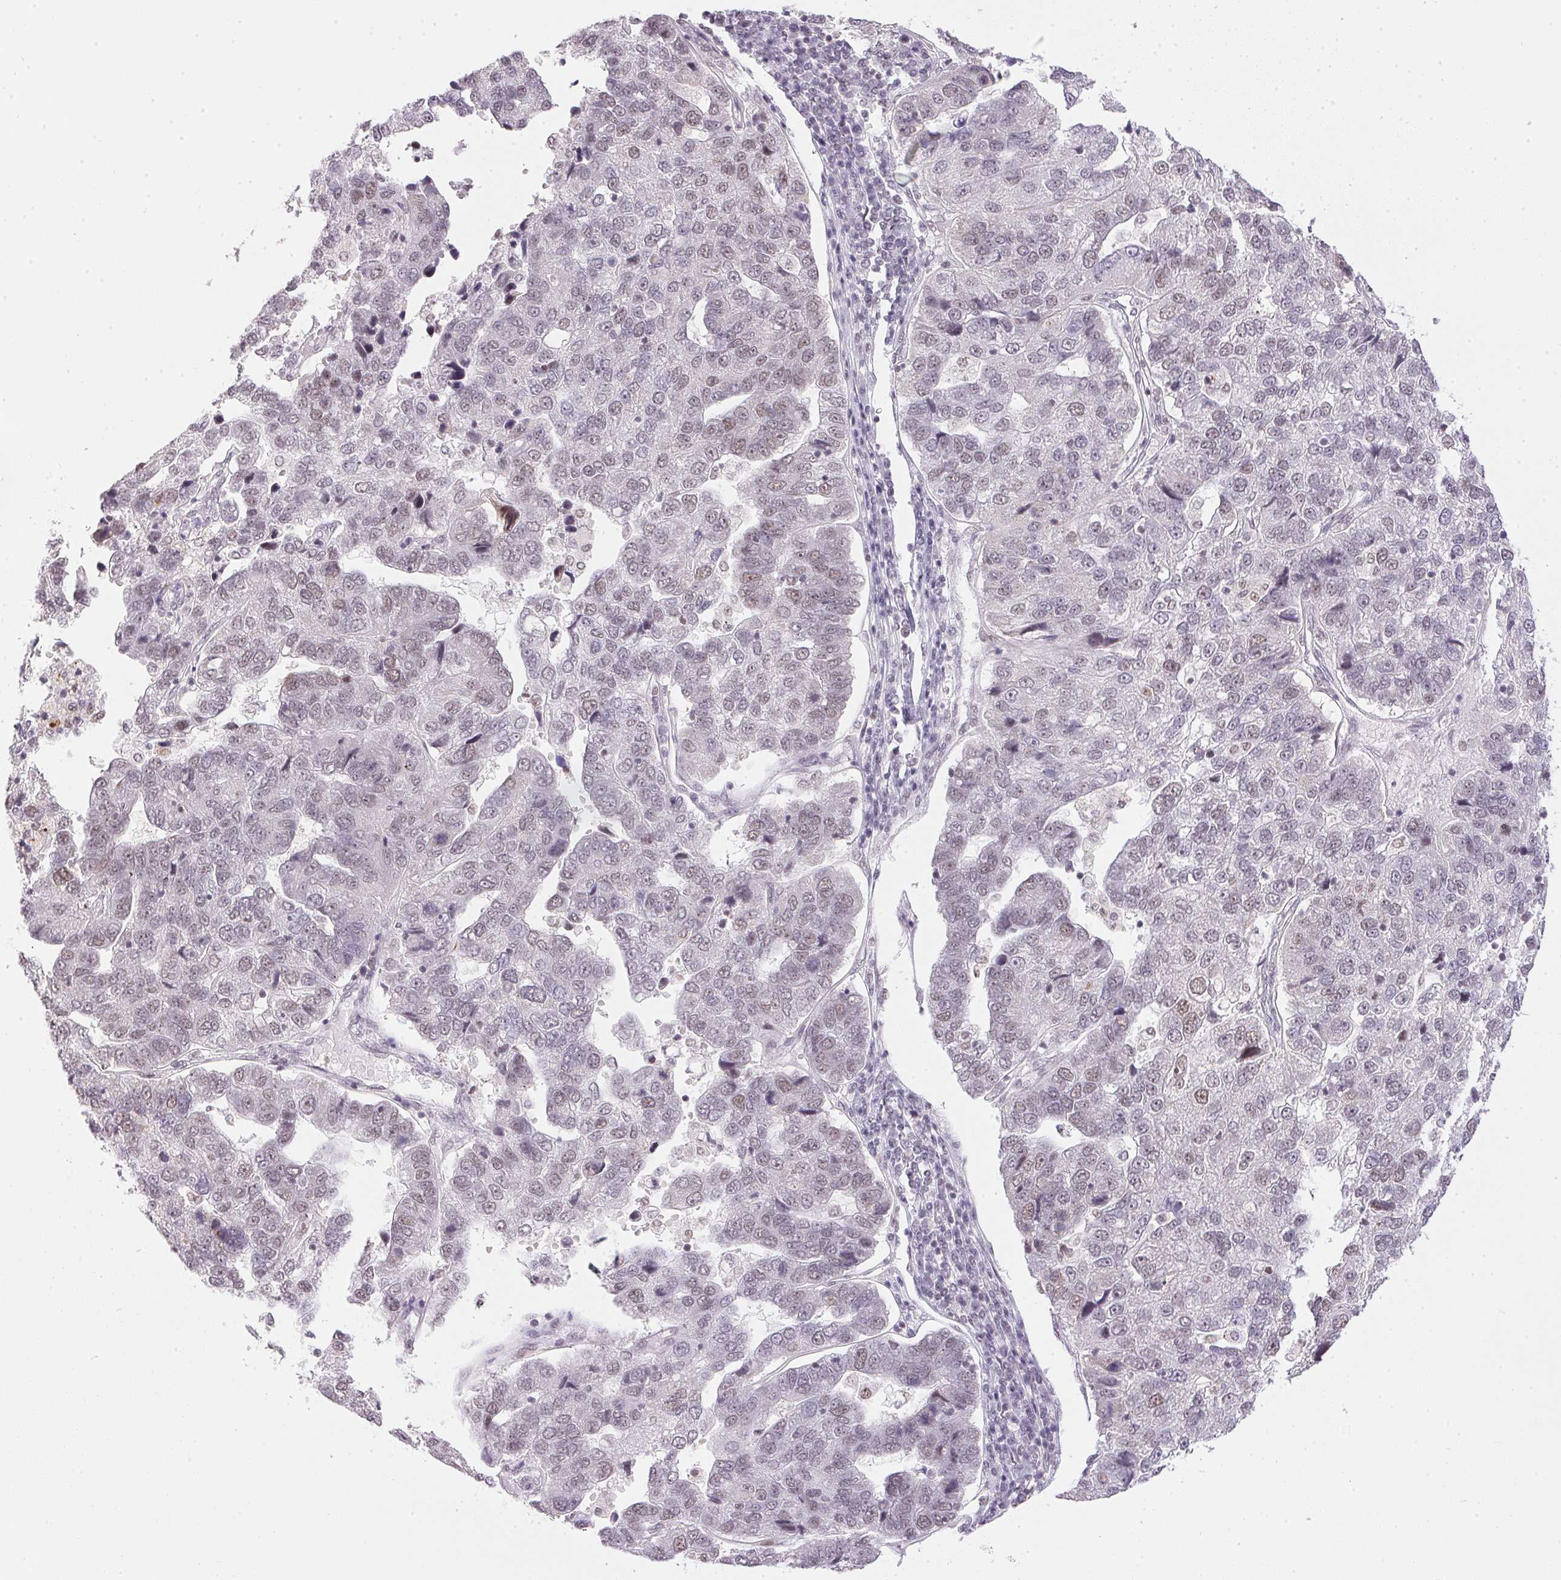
{"staining": {"intensity": "moderate", "quantity": "<25%", "location": "nuclear"}, "tissue": "pancreatic cancer", "cell_type": "Tumor cells", "image_type": "cancer", "snomed": [{"axis": "morphology", "description": "Adenocarcinoma, NOS"}, {"axis": "topography", "description": "Pancreas"}], "caption": "A micrograph showing moderate nuclear staining in about <25% of tumor cells in pancreatic adenocarcinoma, as visualized by brown immunohistochemical staining.", "gene": "NFE2L1", "patient": {"sex": "female", "age": 61}}